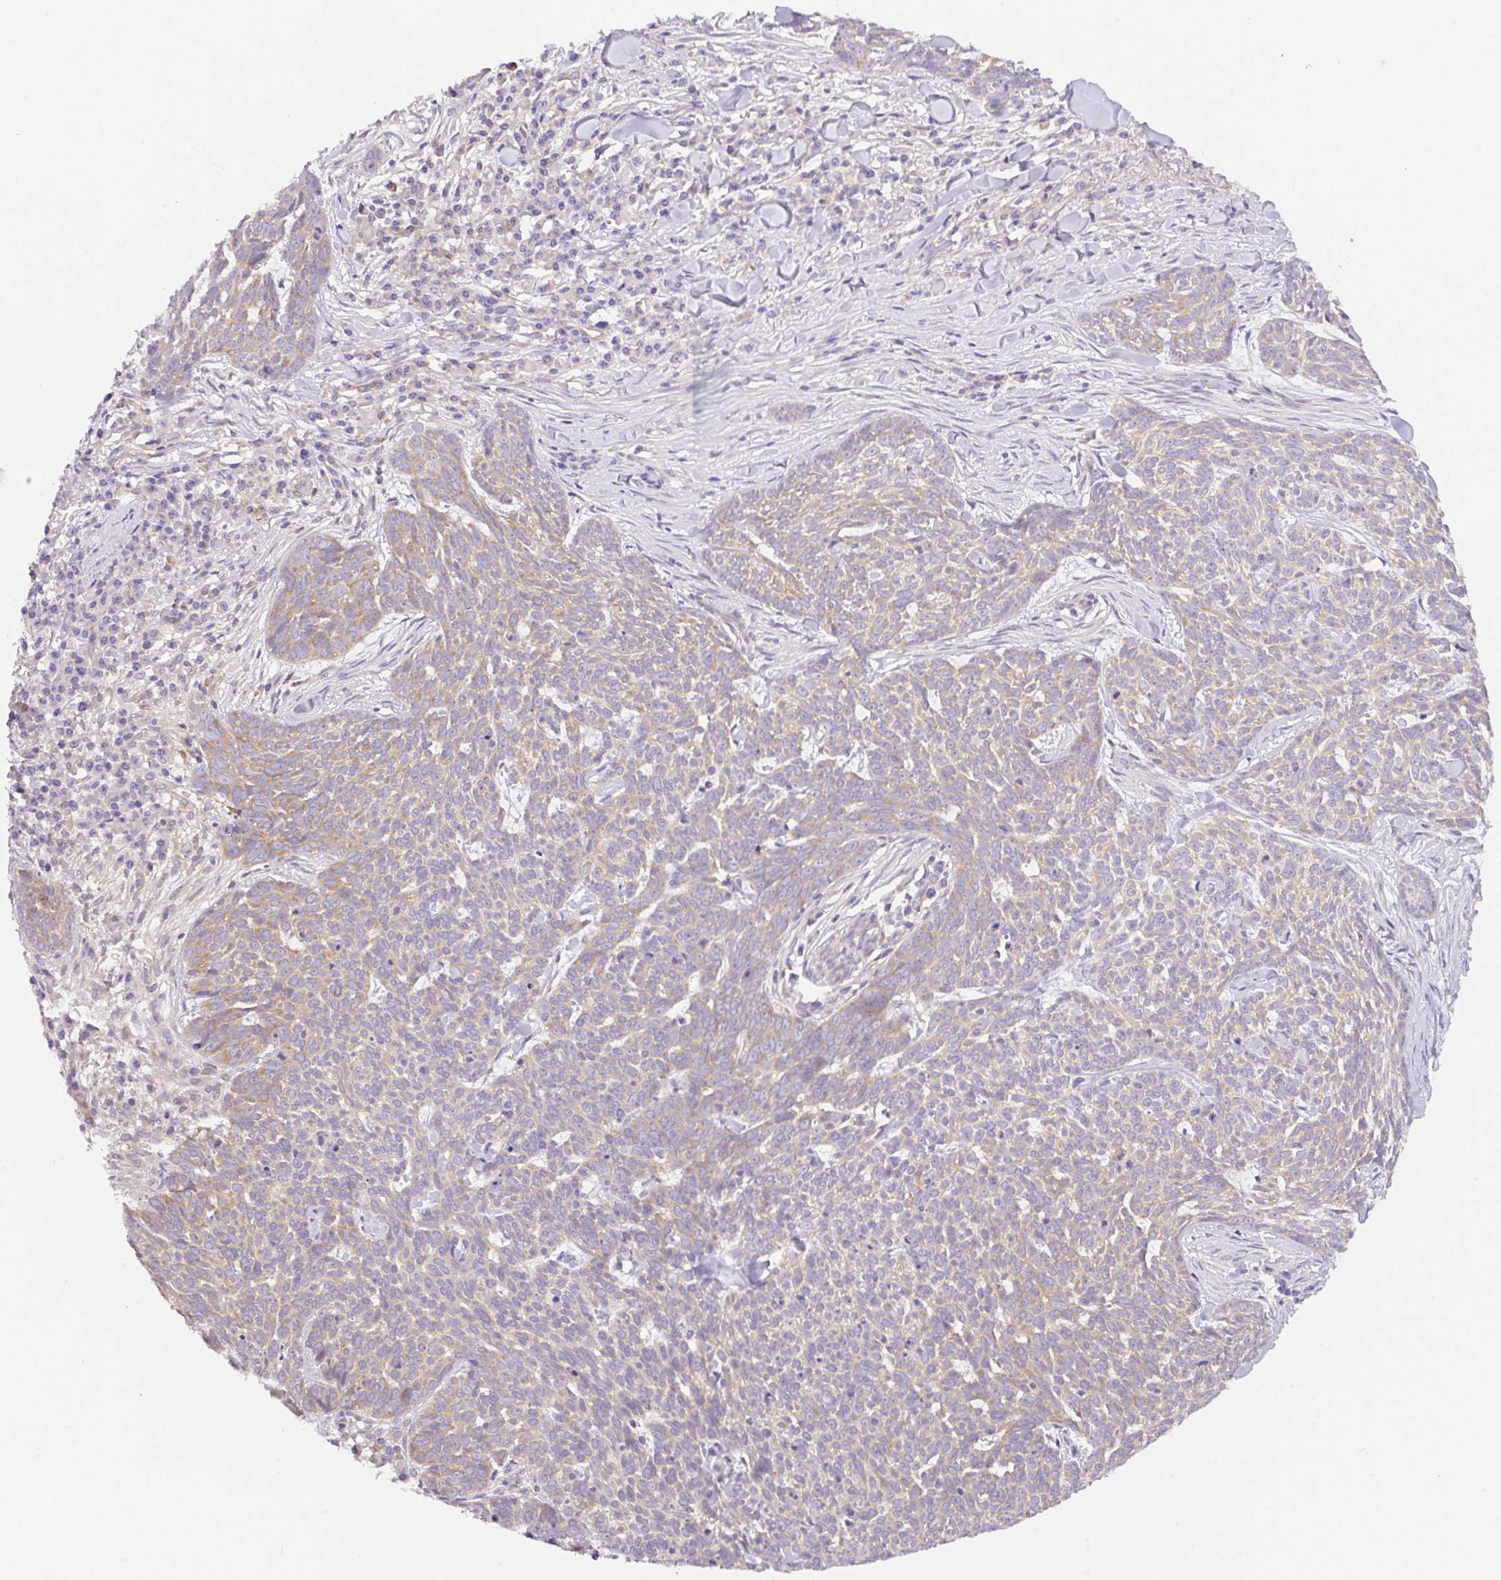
{"staining": {"intensity": "weak", "quantity": ">75%", "location": "cytoplasmic/membranous"}, "tissue": "skin cancer", "cell_type": "Tumor cells", "image_type": "cancer", "snomed": [{"axis": "morphology", "description": "Basal cell carcinoma"}, {"axis": "topography", "description": "Skin"}], "caption": "DAB (3,3'-diaminobenzidine) immunohistochemical staining of human skin cancer (basal cell carcinoma) reveals weak cytoplasmic/membranous protein expression in approximately >75% of tumor cells.", "gene": "CAMK2B", "patient": {"sex": "female", "age": 93}}